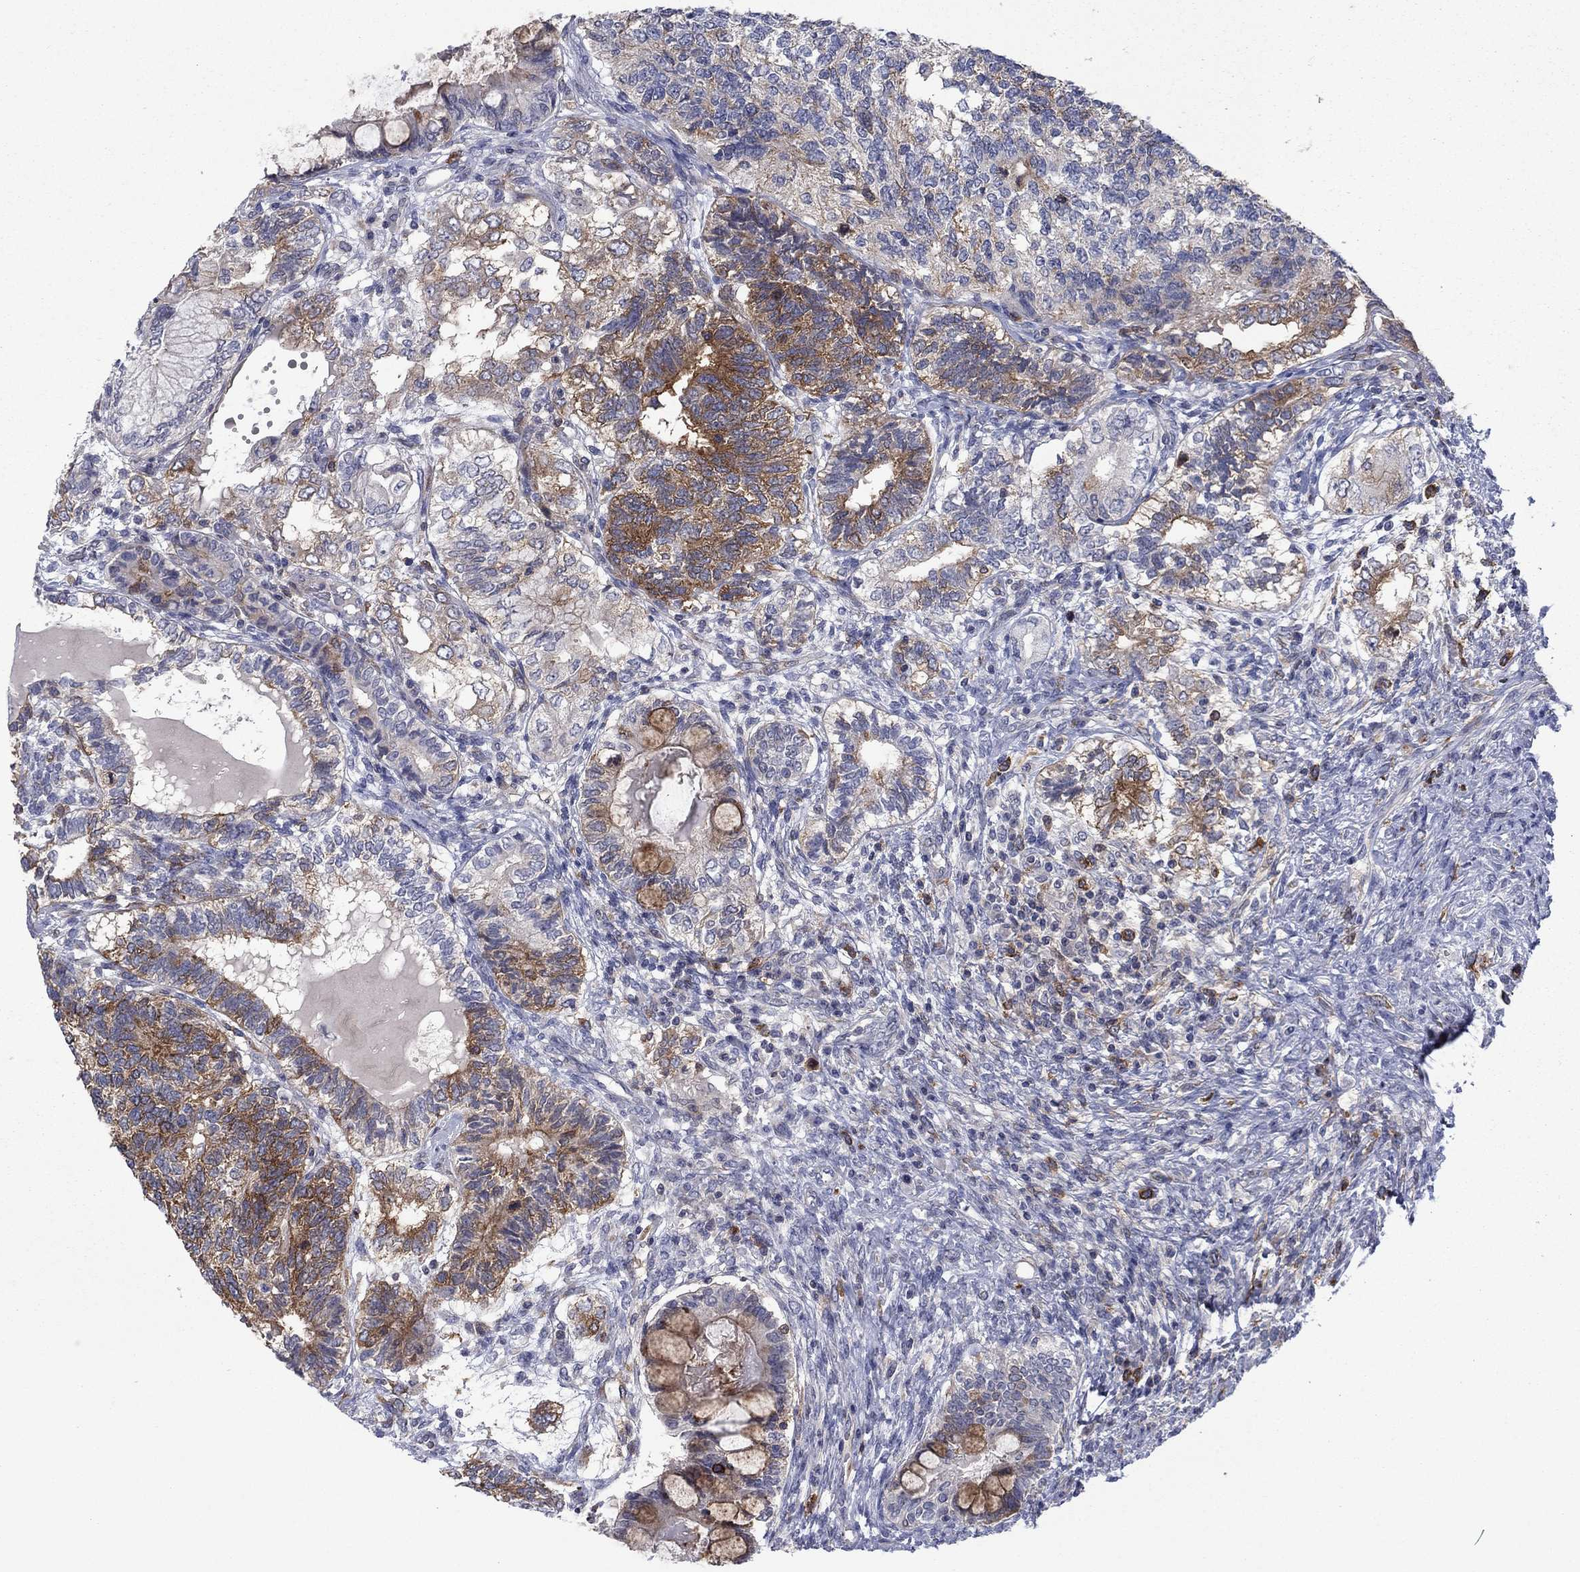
{"staining": {"intensity": "strong", "quantity": "<25%", "location": "cytoplasmic/membranous"}, "tissue": "testis cancer", "cell_type": "Tumor cells", "image_type": "cancer", "snomed": [{"axis": "morphology", "description": "Seminoma, NOS"}, {"axis": "morphology", "description": "Carcinoma, Embryonal, NOS"}, {"axis": "topography", "description": "Testis"}], "caption": "There is medium levels of strong cytoplasmic/membranous positivity in tumor cells of testis cancer, as demonstrated by immunohistochemical staining (brown color).", "gene": "KIF15", "patient": {"sex": "male", "age": 41}}